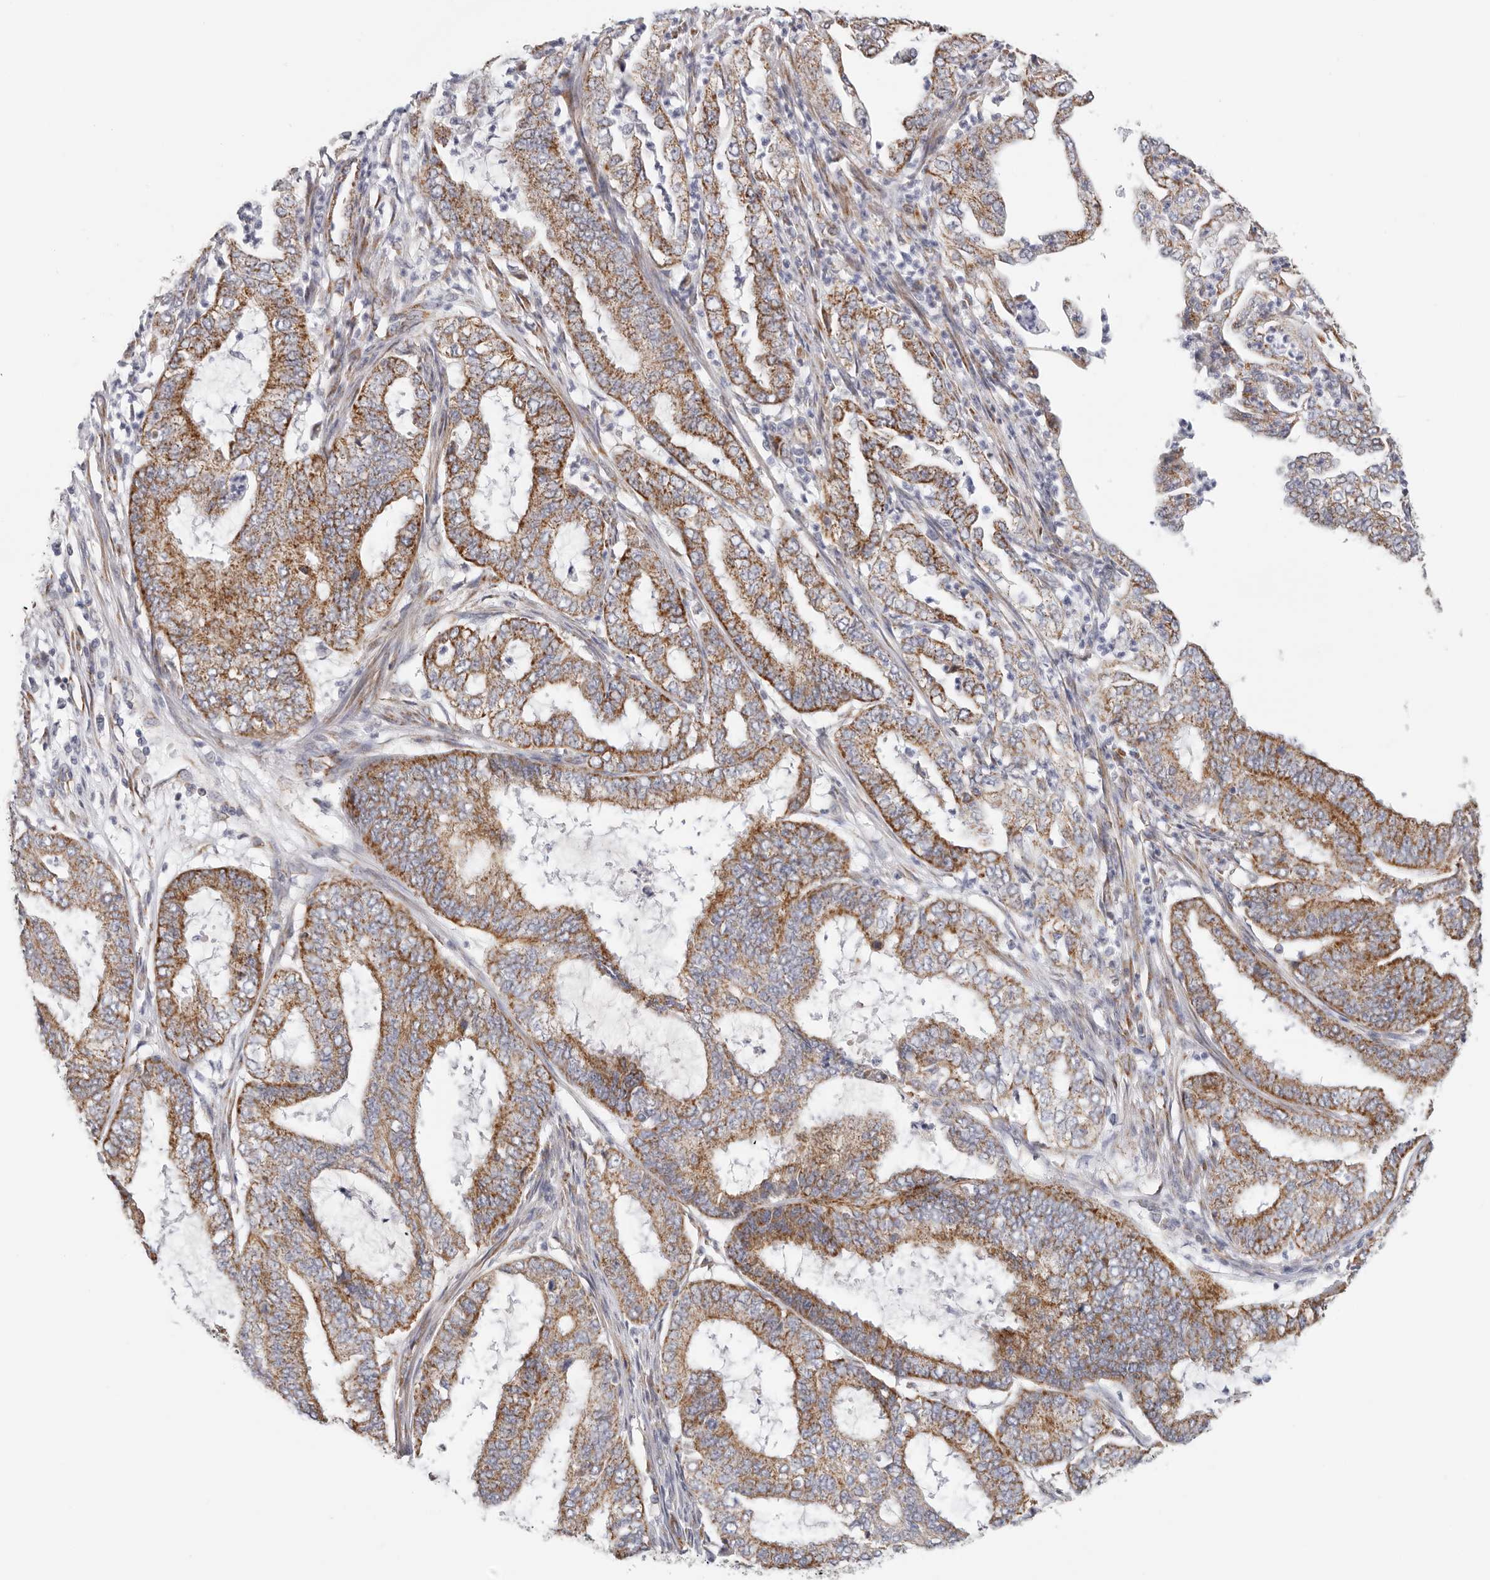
{"staining": {"intensity": "strong", "quantity": ">75%", "location": "cytoplasmic/membranous"}, "tissue": "endometrial cancer", "cell_type": "Tumor cells", "image_type": "cancer", "snomed": [{"axis": "morphology", "description": "Adenocarcinoma, NOS"}, {"axis": "topography", "description": "Endometrium"}], "caption": "High-power microscopy captured an immunohistochemistry (IHC) micrograph of endometrial adenocarcinoma, revealing strong cytoplasmic/membranous expression in approximately >75% of tumor cells.", "gene": "AFDN", "patient": {"sex": "female", "age": 51}}